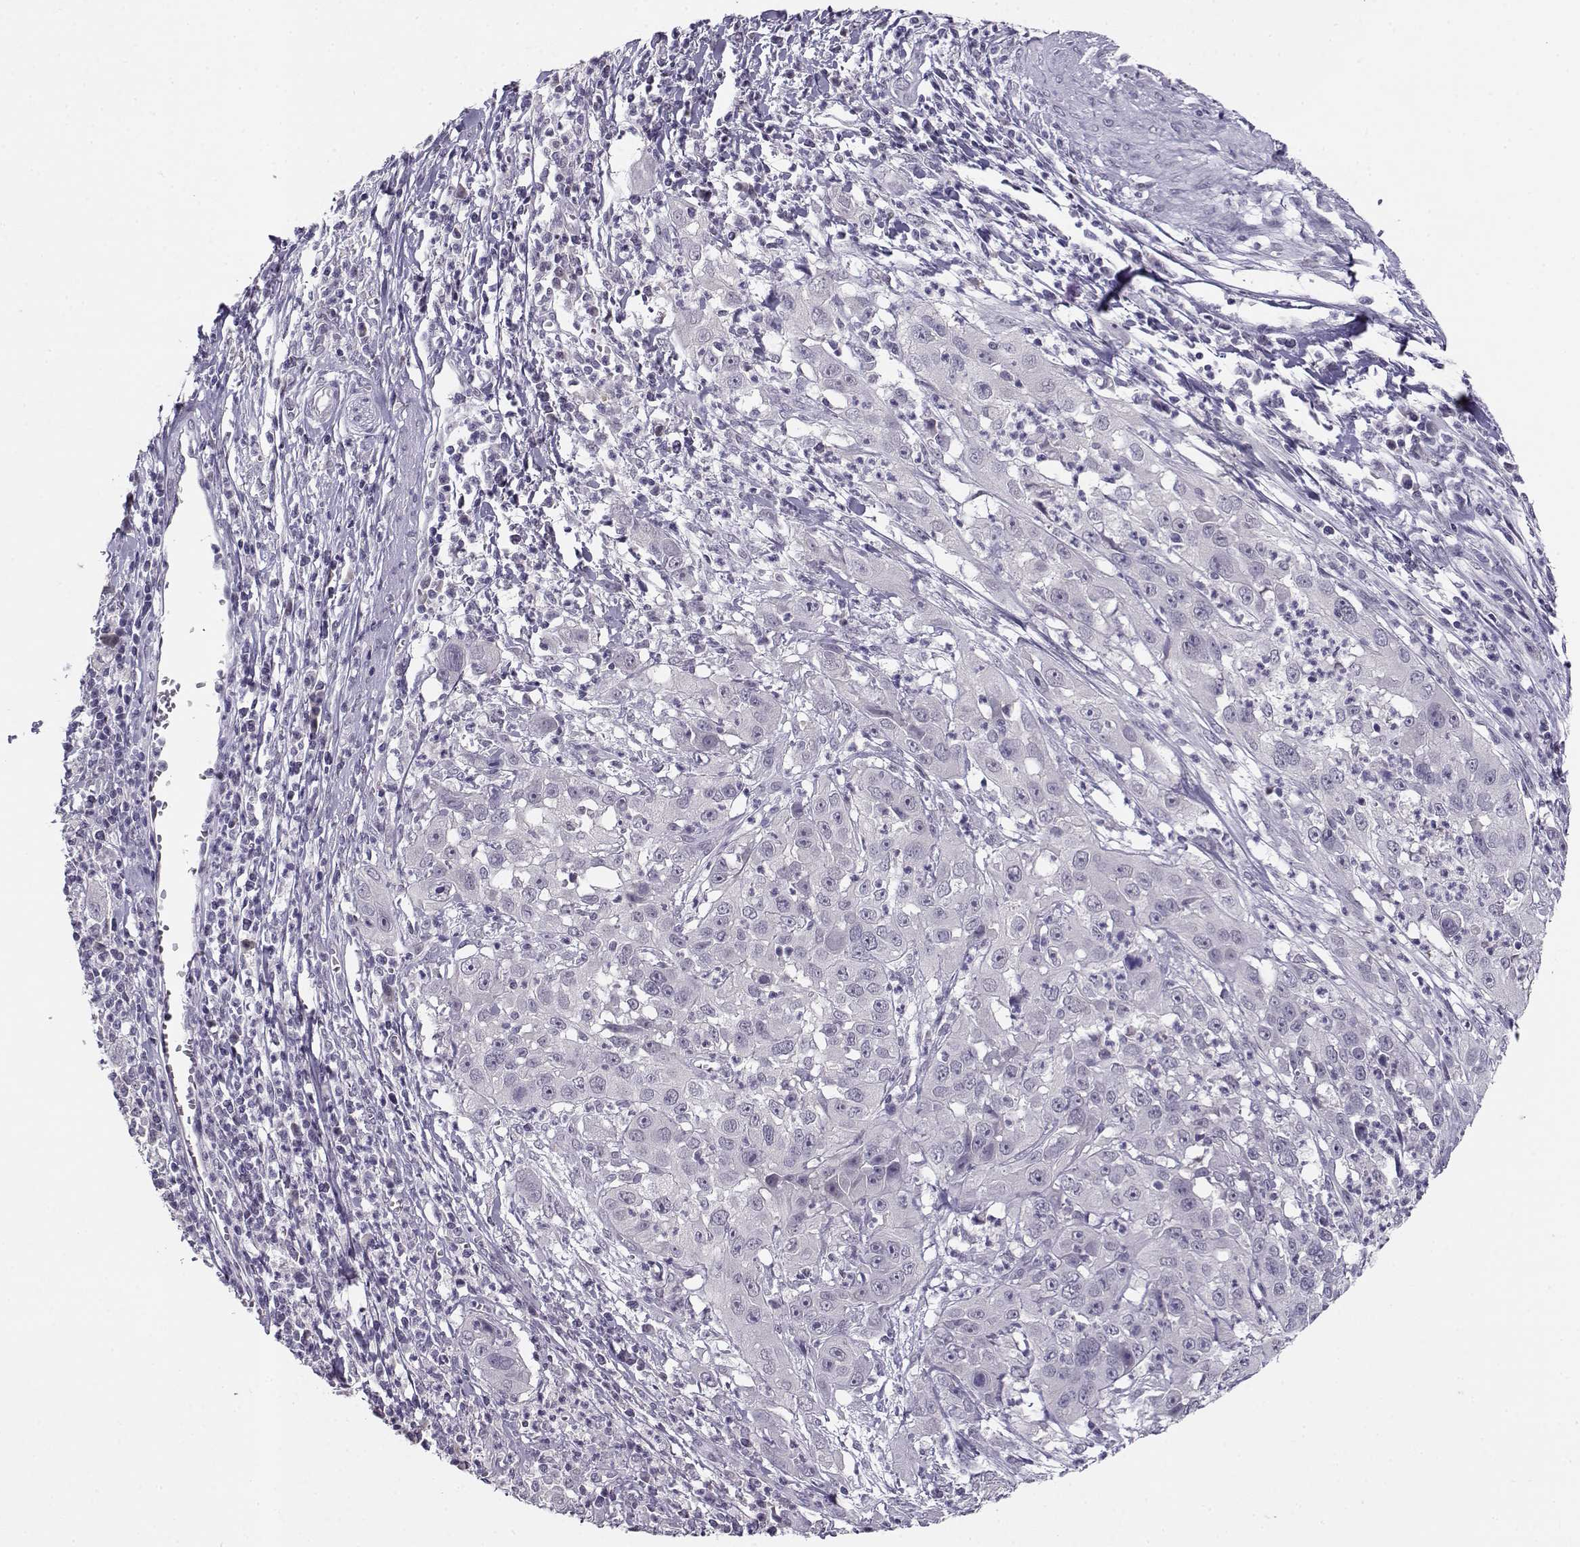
{"staining": {"intensity": "negative", "quantity": "none", "location": "none"}, "tissue": "cervical cancer", "cell_type": "Tumor cells", "image_type": "cancer", "snomed": [{"axis": "morphology", "description": "Squamous cell carcinoma, NOS"}, {"axis": "topography", "description": "Cervix"}], "caption": "This is a photomicrograph of immunohistochemistry staining of cervical cancer, which shows no positivity in tumor cells.", "gene": "C16orf86", "patient": {"sex": "female", "age": 32}}